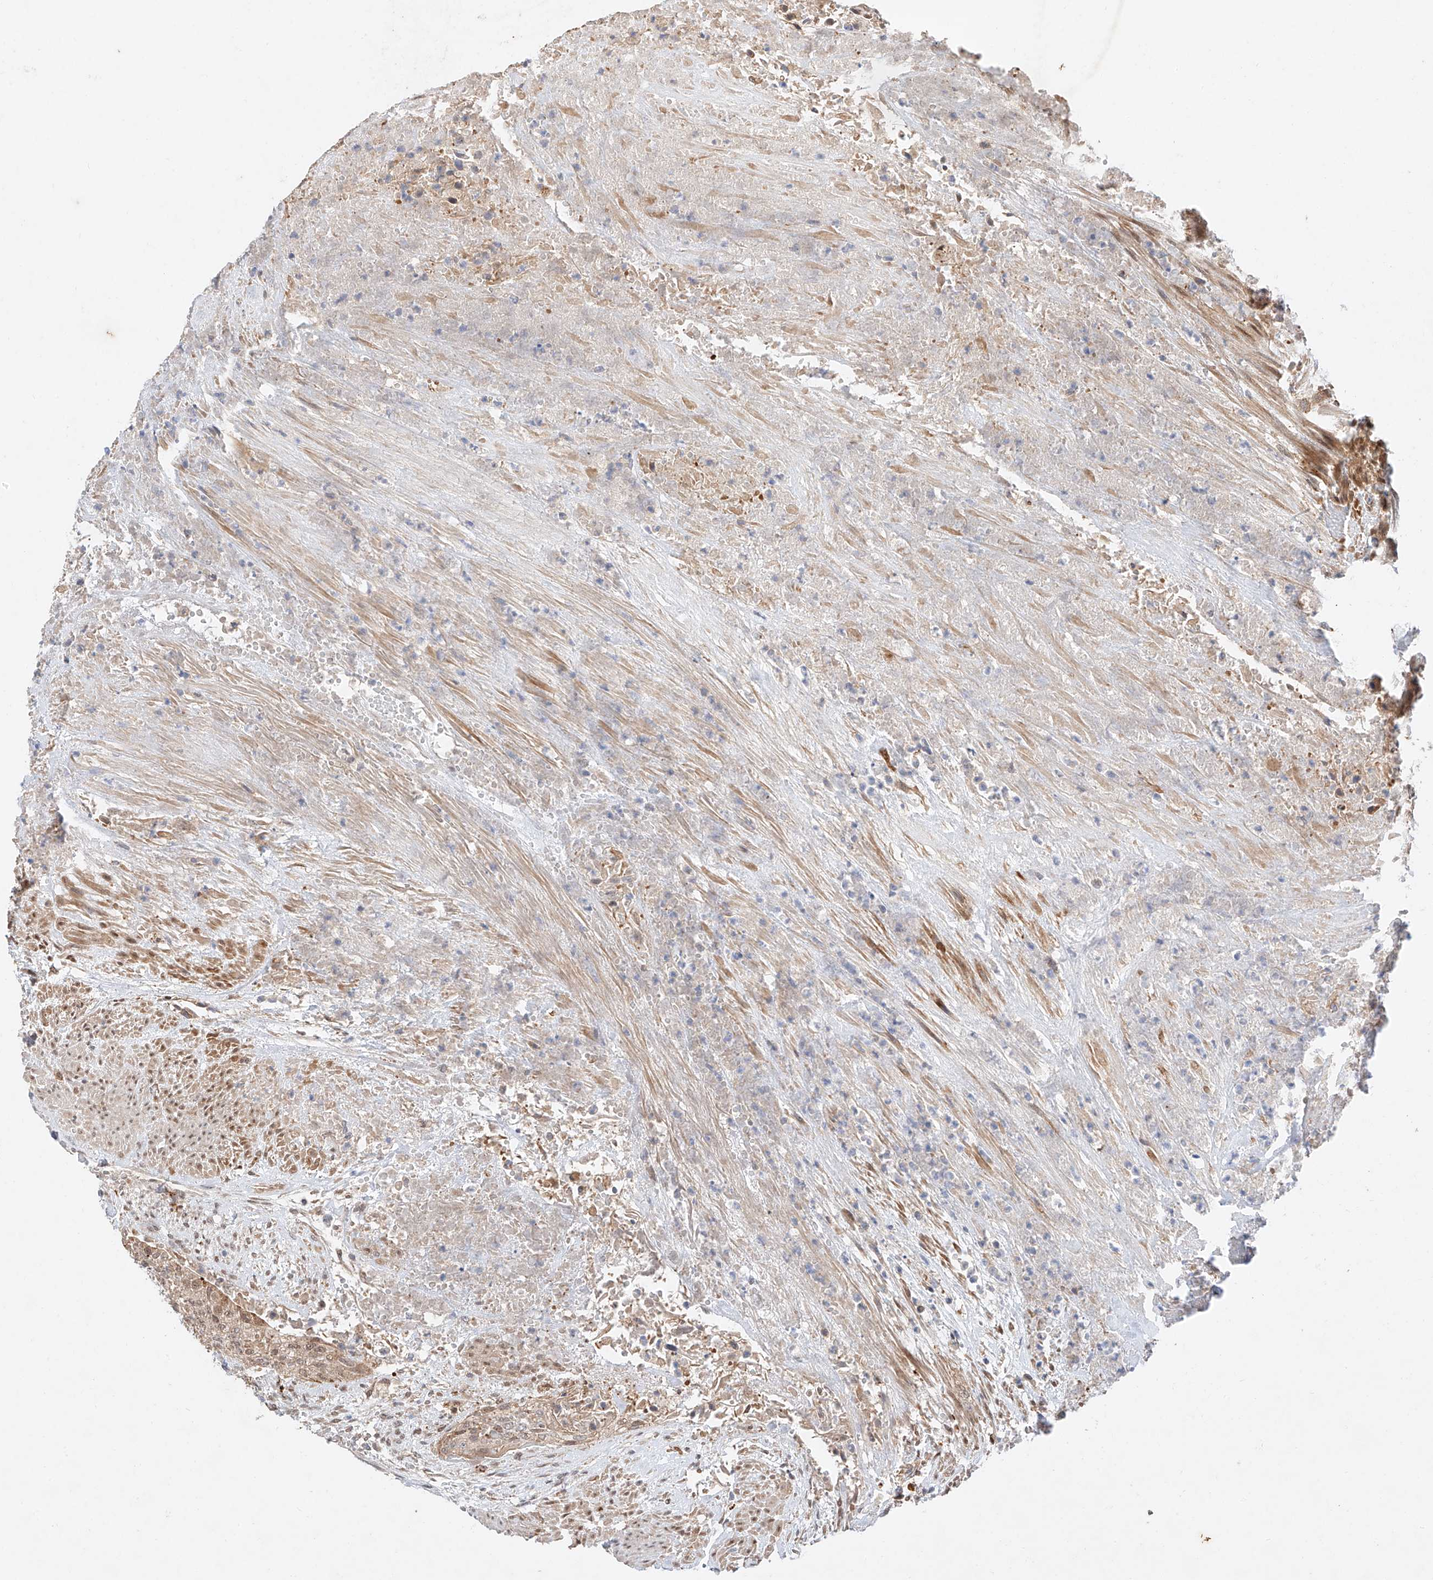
{"staining": {"intensity": "weak", "quantity": ">75%", "location": "cytoplasmic/membranous,nuclear"}, "tissue": "urothelial cancer", "cell_type": "Tumor cells", "image_type": "cancer", "snomed": [{"axis": "morphology", "description": "Urothelial carcinoma, High grade"}, {"axis": "topography", "description": "Urinary bladder"}], "caption": "Immunohistochemistry (IHC) (DAB) staining of human high-grade urothelial carcinoma displays weak cytoplasmic/membranous and nuclear protein expression in approximately >75% of tumor cells. The staining was performed using DAB, with brown indicating positive protein expression. Nuclei are stained blue with hematoxylin.", "gene": "GCNT1", "patient": {"sex": "male", "age": 35}}